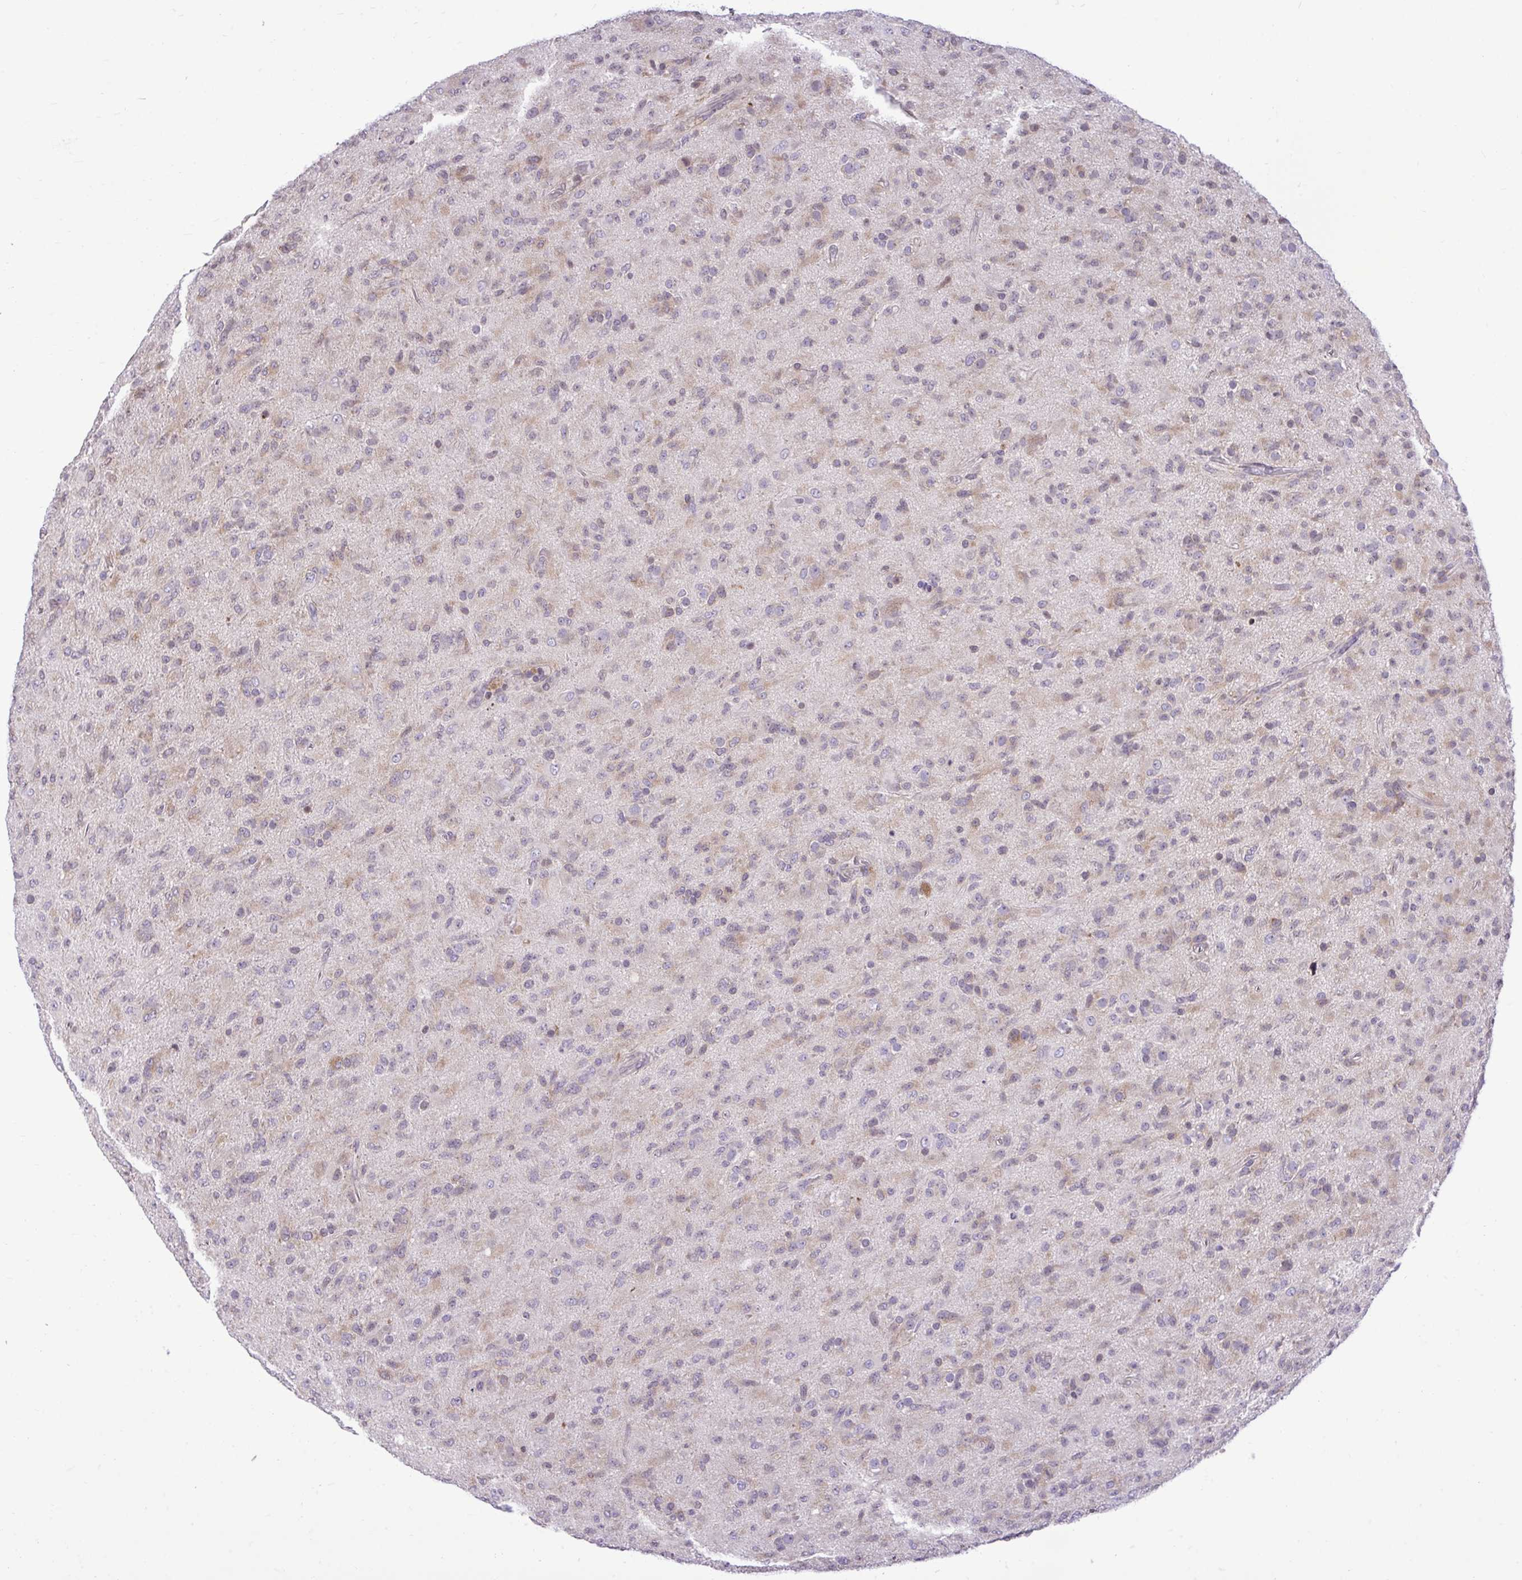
{"staining": {"intensity": "weak", "quantity": "<25%", "location": "cytoplasmic/membranous"}, "tissue": "glioma", "cell_type": "Tumor cells", "image_type": "cancer", "snomed": [{"axis": "morphology", "description": "Glioma, malignant, Low grade"}, {"axis": "topography", "description": "Brain"}], "caption": "IHC of human malignant glioma (low-grade) shows no expression in tumor cells.", "gene": "METTL9", "patient": {"sex": "male", "age": 65}}